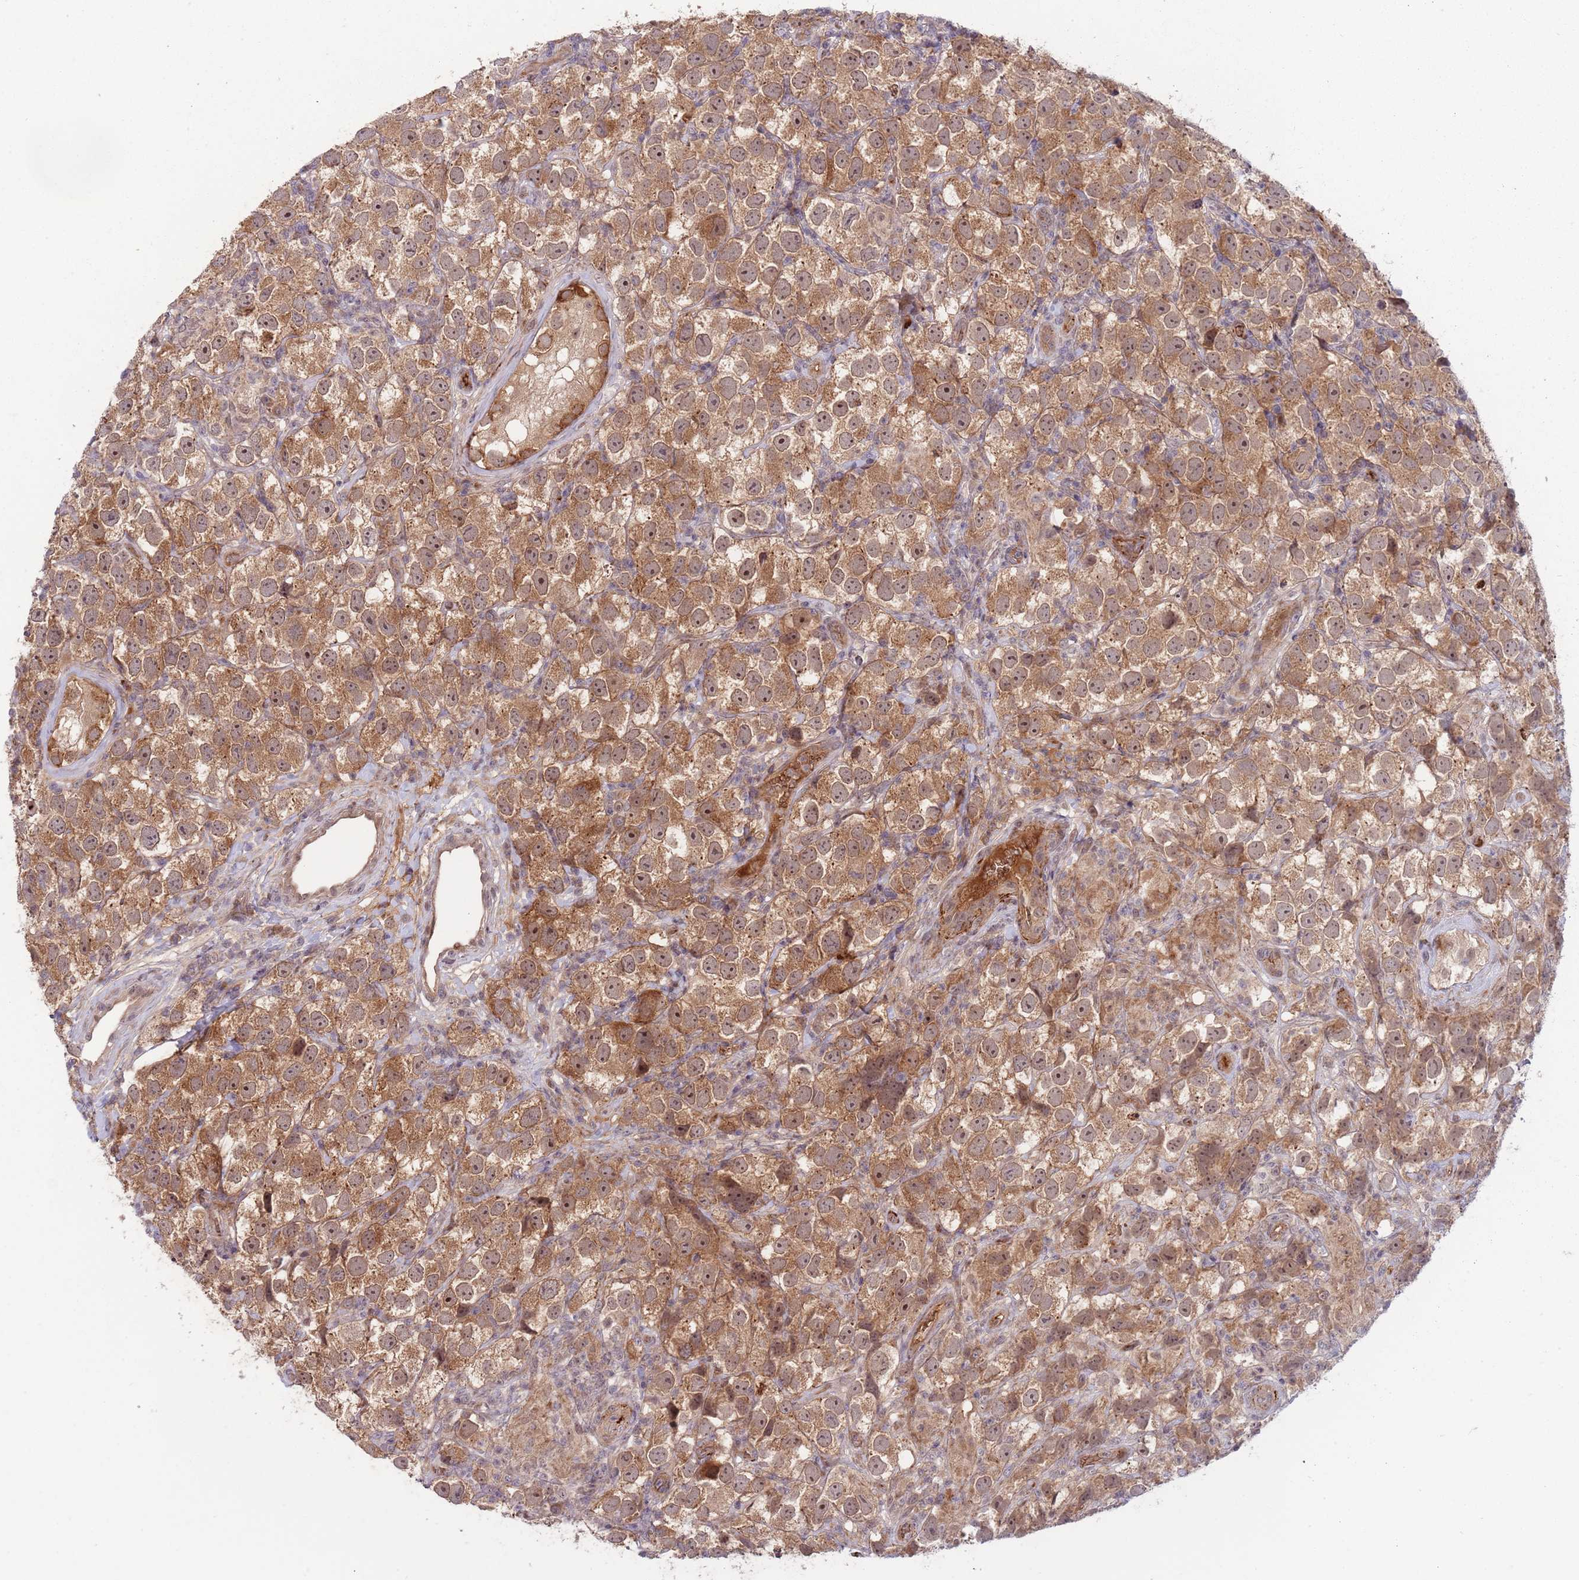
{"staining": {"intensity": "moderate", "quantity": ">75%", "location": "cytoplasmic/membranous,nuclear"}, "tissue": "testis cancer", "cell_type": "Tumor cells", "image_type": "cancer", "snomed": [{"axis": "morphology", "description": "Seminoma, NOS"}, {"axis": "topography", "description": "Testis"}], "caption": "Immunohistochemical staining of seminoma (testis) exhibits medium levels of moderate cytoplasmic/membranous and nuclear protein positivity in about >75% of tumor cells. (IHC, brightfield microscopy, high magnification).", "gene": "NT5DC4", "patient": {"sex": "male", "age": 26}}